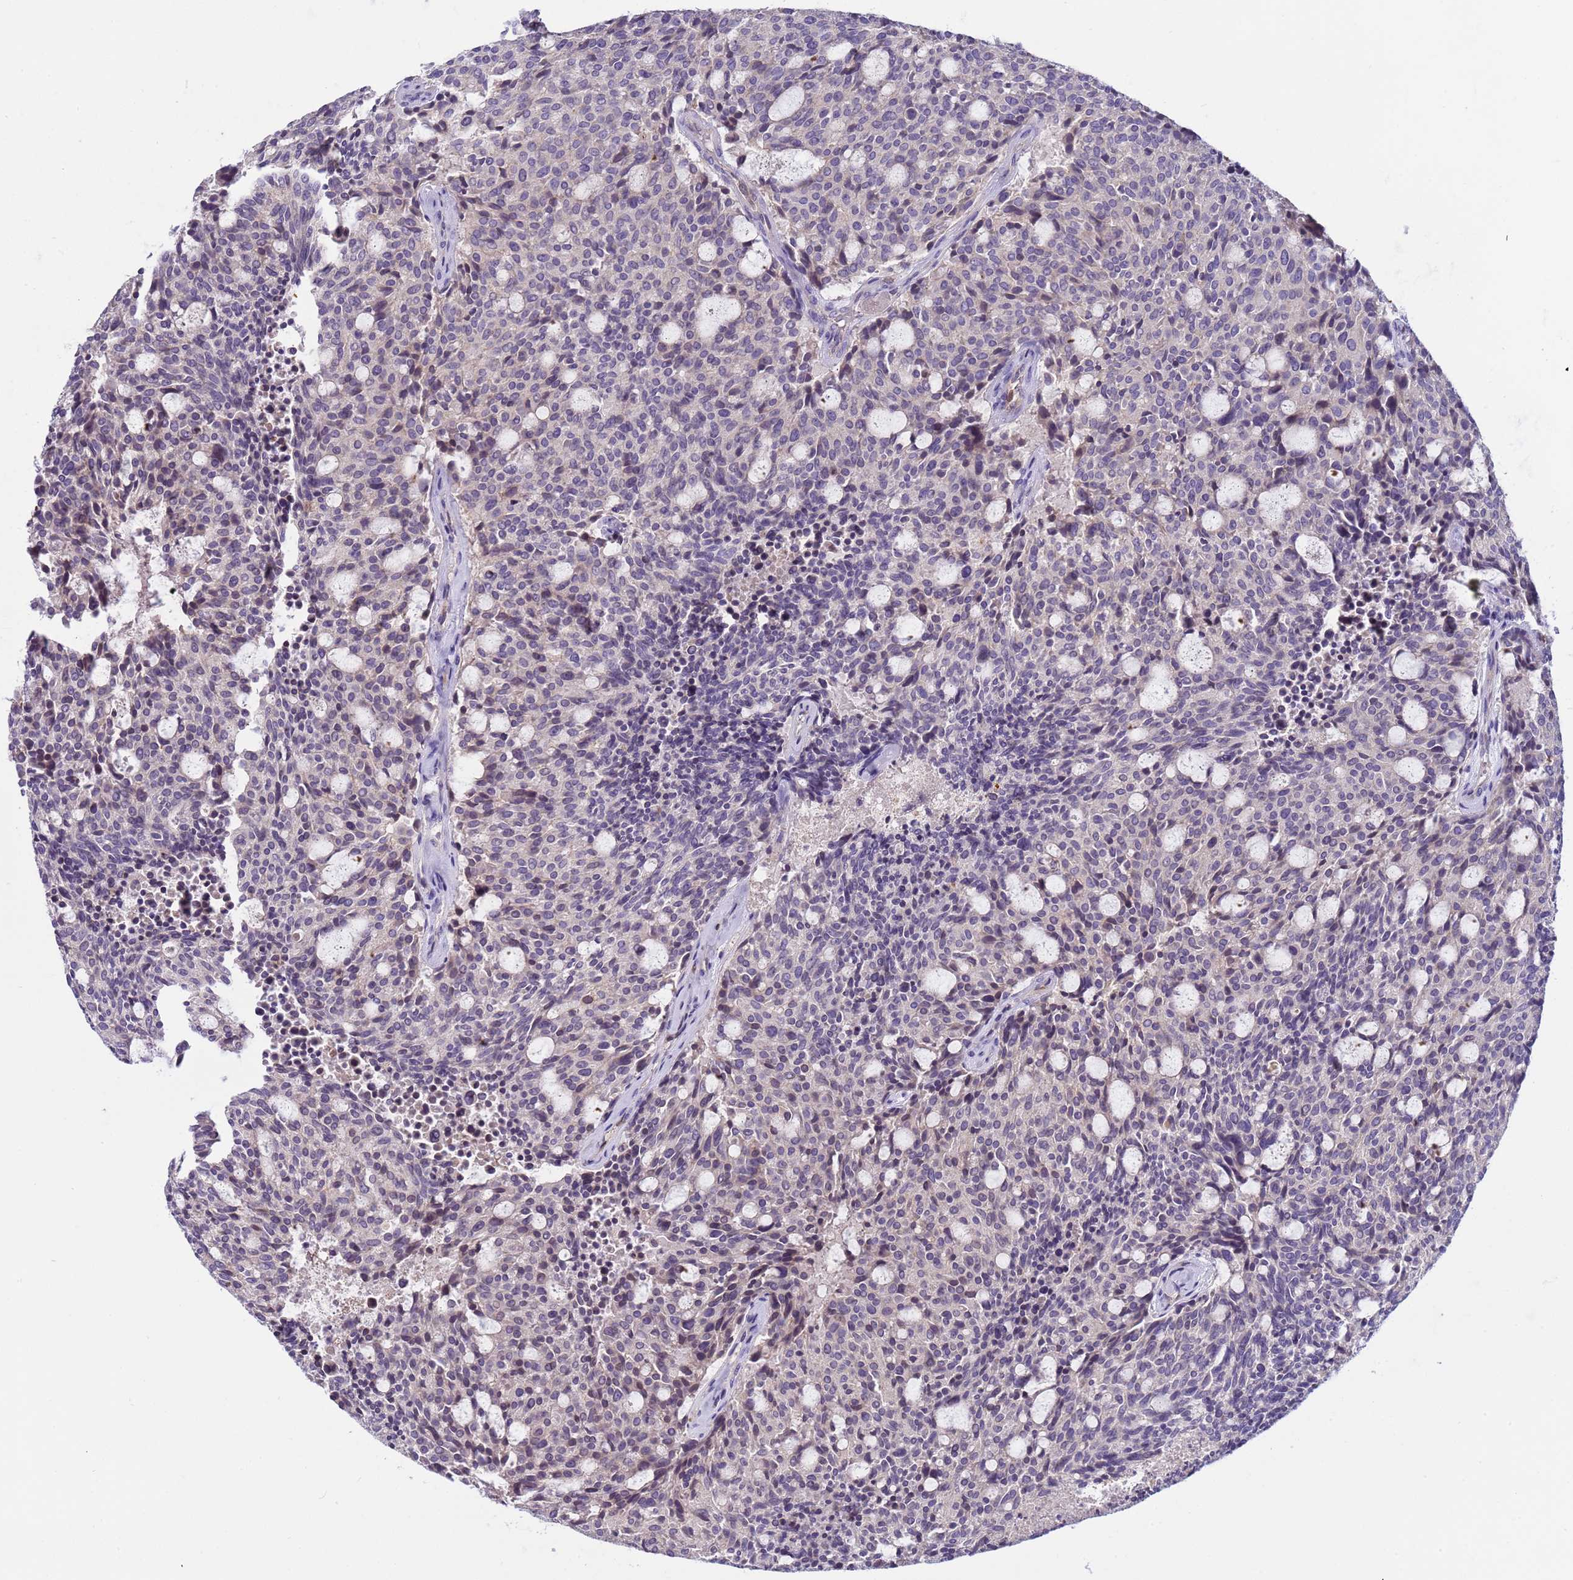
{"staining": {"intensity": "negative", "quantity": "none", "location": "none"}, "tissue": "carcinoid", "cell_type": "Tumor cells", "image_type": "cancer", "snomed": [{"axis": "morphology", "description": "Carcinoid, malignant, NOS"}, {"axis": "topography", "description": "Pancreas"}], "caption": "Protein analysis of carcinoid (malignant) shows no significant expression in tumor cells. The staining is performed using DAB brown chromogen with nuclei counter-stained in using hematoxylin.", "gene": "PLCXD3", "patient": {"sex": "female", "age": 54}}